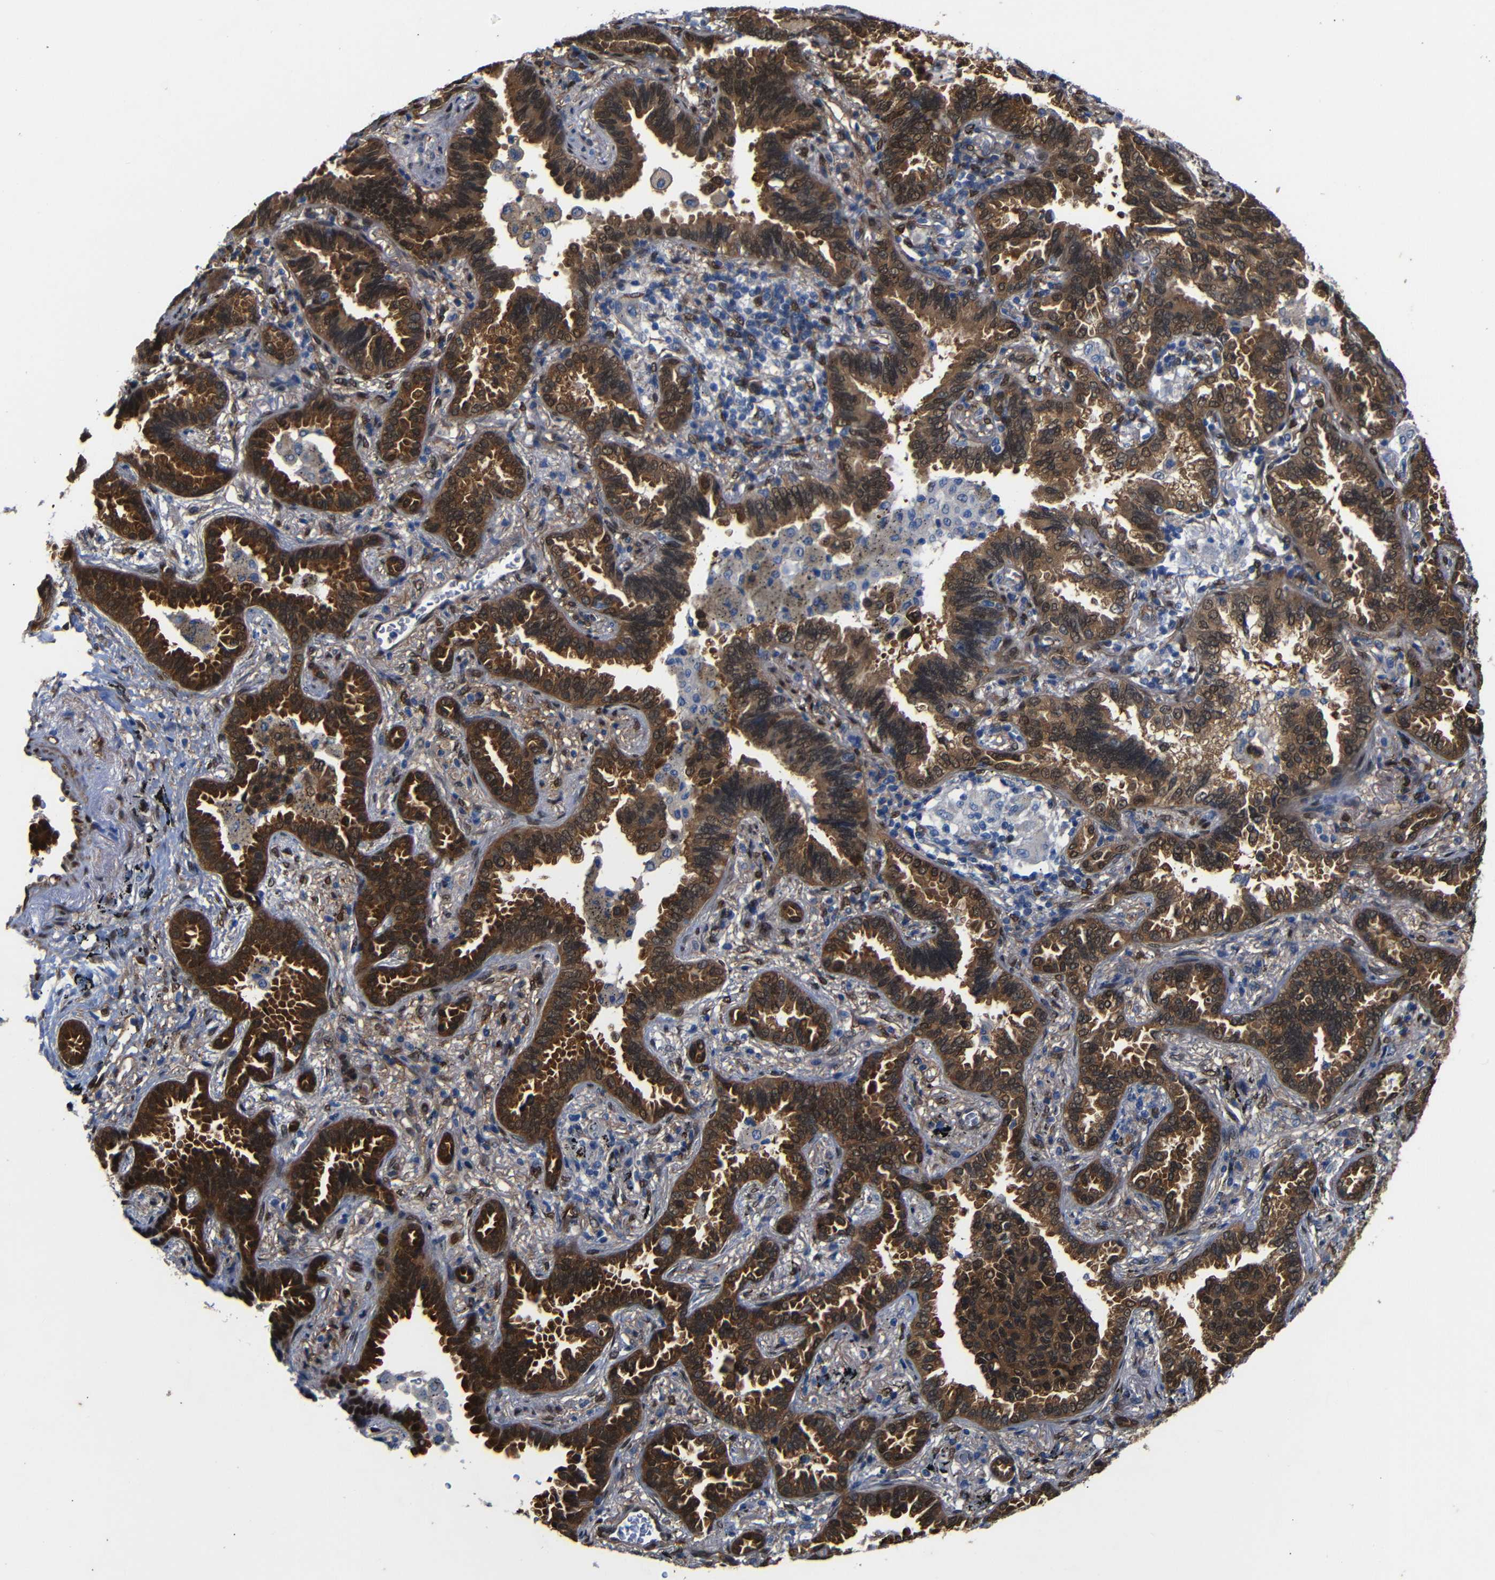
{"staining": {"intensity": "strong", "quantity": ">75%", "location": "cytoplasmic/membranous,nuclear"}, "tissue": "lung cancer", "cell_type": "Tumor cells", "image_type": "cancer", "snomed": [{"axis": "morphology", "description": "Normal tissue, NOS"}, {"axis": "morphology", "description": "Adenocarcinoma, NOS"}, {"axis": "topography", "description": "Lung"}], "caption": "Immunohistochemical staining of lung adenocarcinoma displays strong cytoplasmic/membranous and nuclear protein positivity in approximately >75% of tumor cells. Nuclei are stained in blue.", "gene": "YAP1", "patient": {"sex": "male", "age": 59}}